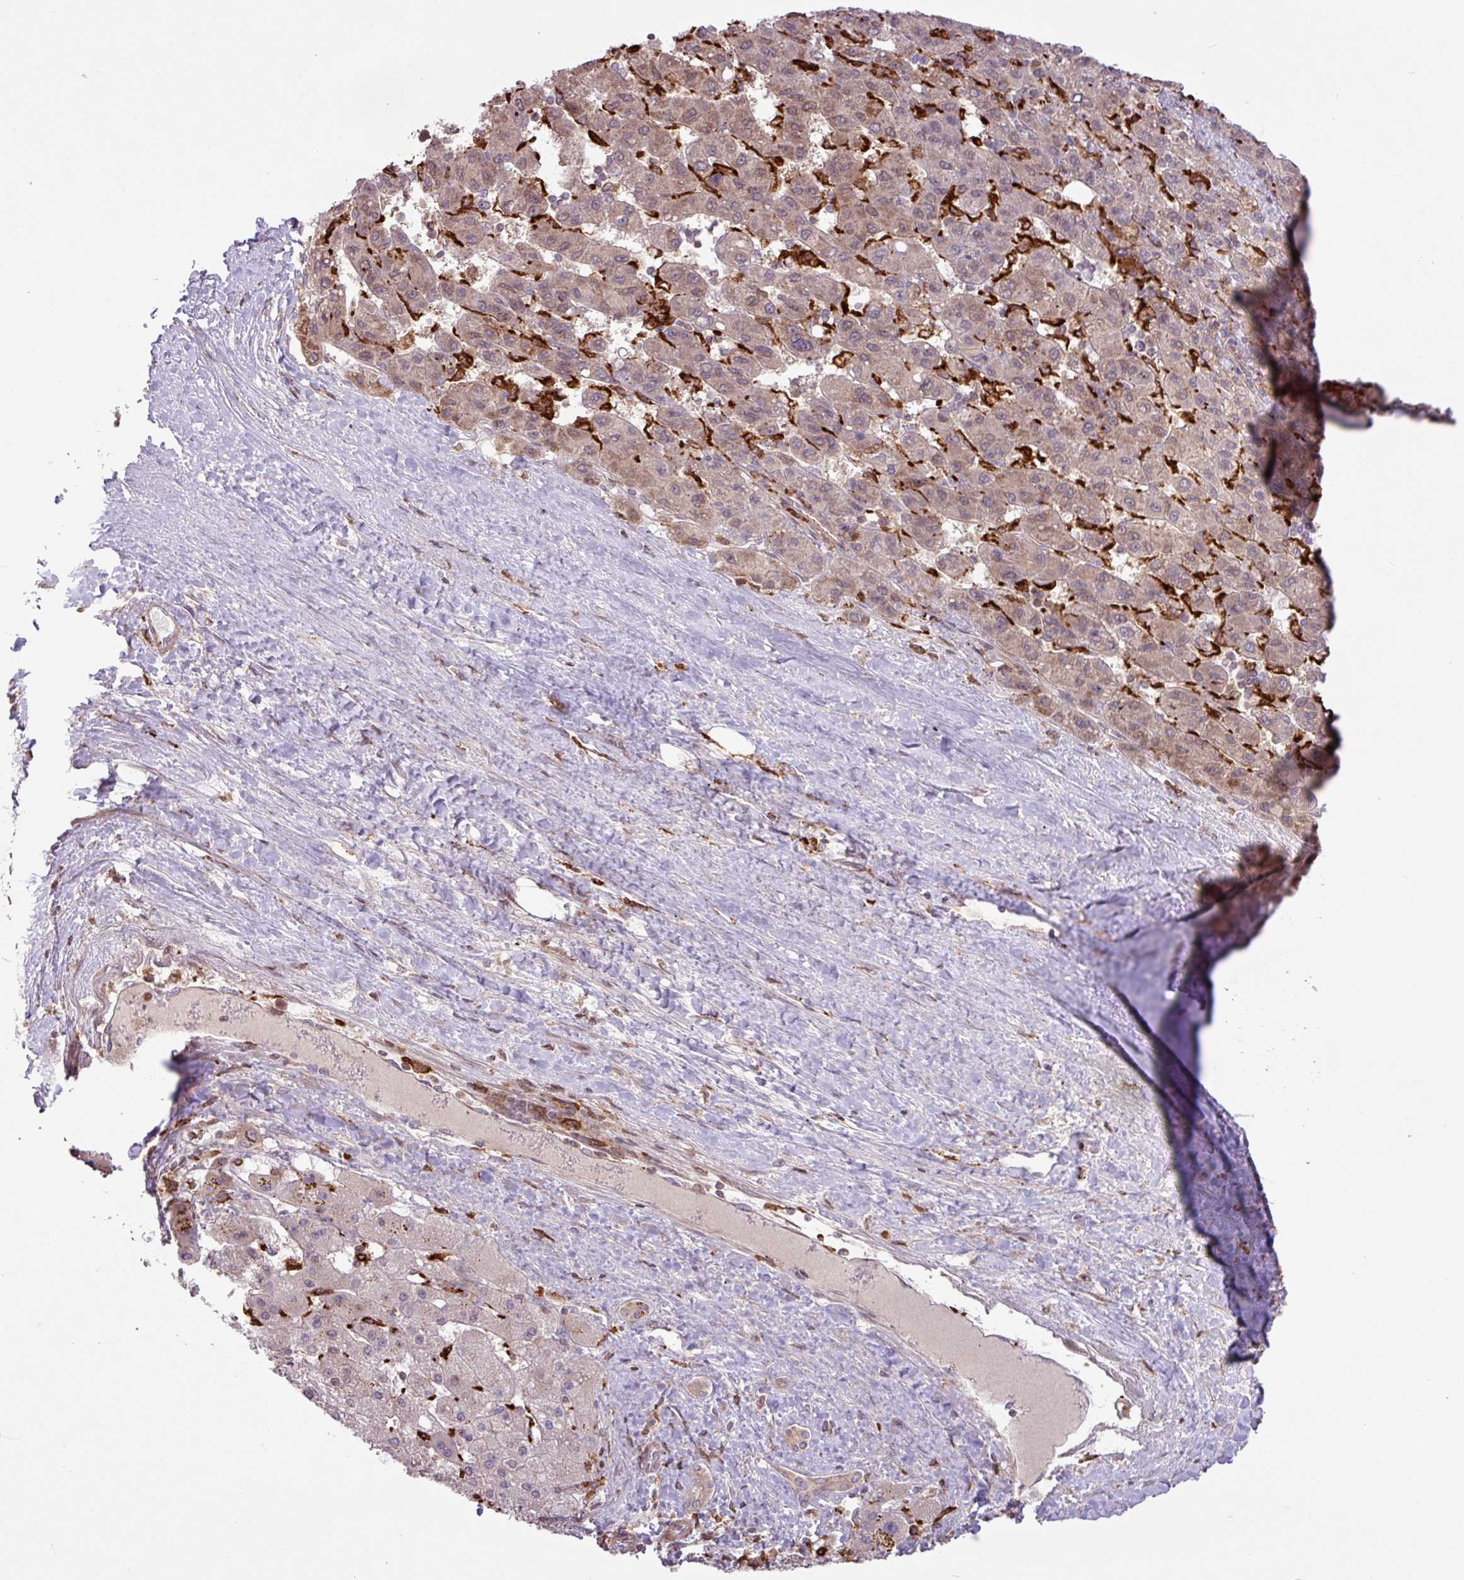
{"staining": {"intensity": "weak", "quantity": ">75%", "location": "cytoplasmic/membranous"}, "tissue": "liver cancer", "cell_type": "Tumor cells", "image_type": "cancer", "snomed": [{"axis": "morphology", "description": "Carcinoma, Hepatocellular, NOS"}, {"axis": "topography", "description": "Liver"}], "caption": "Immunohistochemistry (IHC) (DAB (3,3'-diaminobenzidine)) staining of liver cancer (hepatocellular carcinoma) demonstrates weak cytoplasmic/membranous protein expression in about >75% of tumor cells.", "gene": "ARHGEF25", "patient": {"sex": "female", "age": 82}}